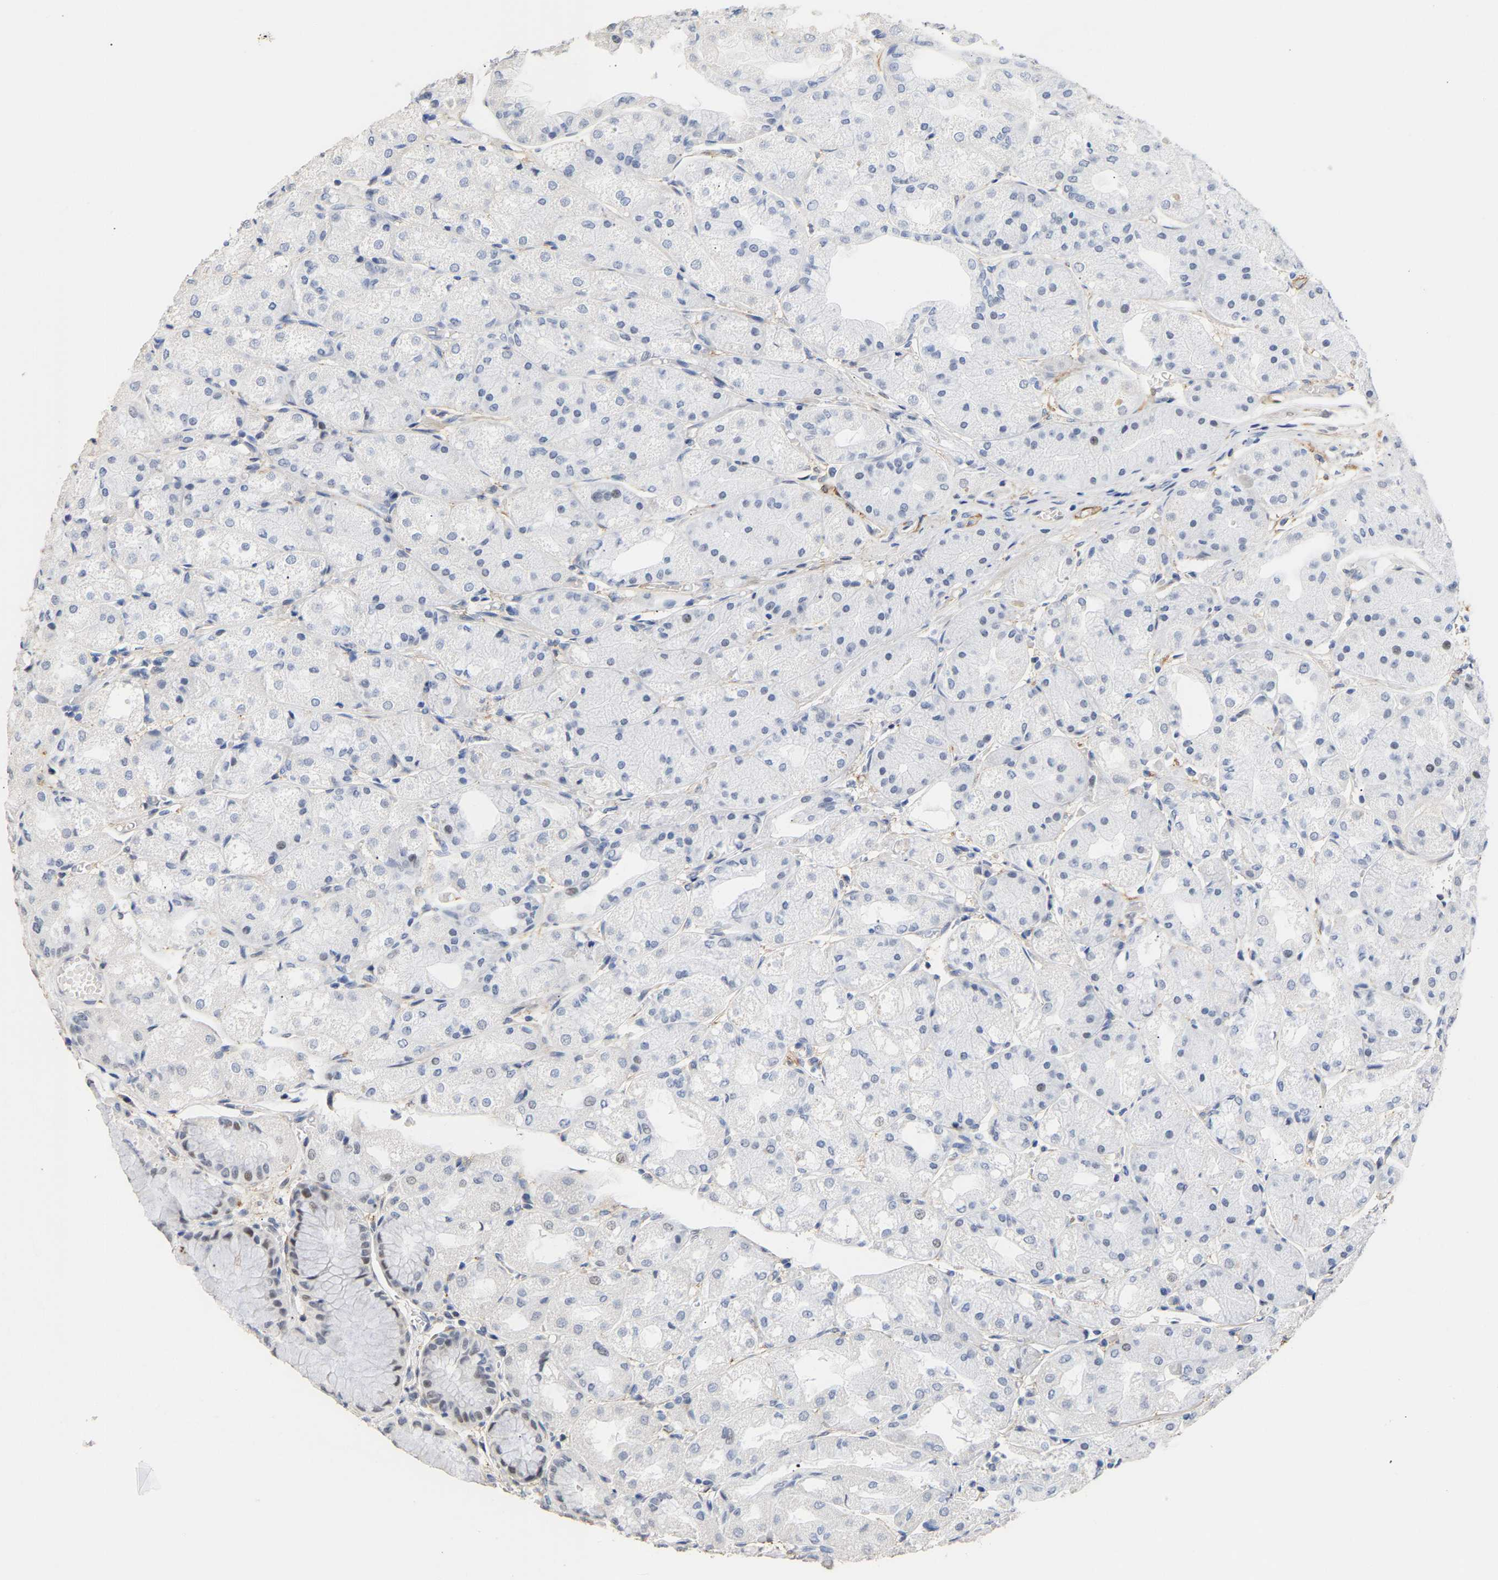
{"staining": {"intensity": "weak", "quantity": "<25%", "location": "nuclear"}, "tissue": "stomach", "cell_type": "Glandular cells", "image_type": "normal", "snomed": [{"axis": "morphology", "description": "Normal tissue, NOS"}, {"axis": "topography", "description": "Stomach, upper"}], "caption": "Image shows no significant protein expression in glandular cells of benign stomach.", "gene": "AMPH", "patient": {"sex": "male", "age": 72}}